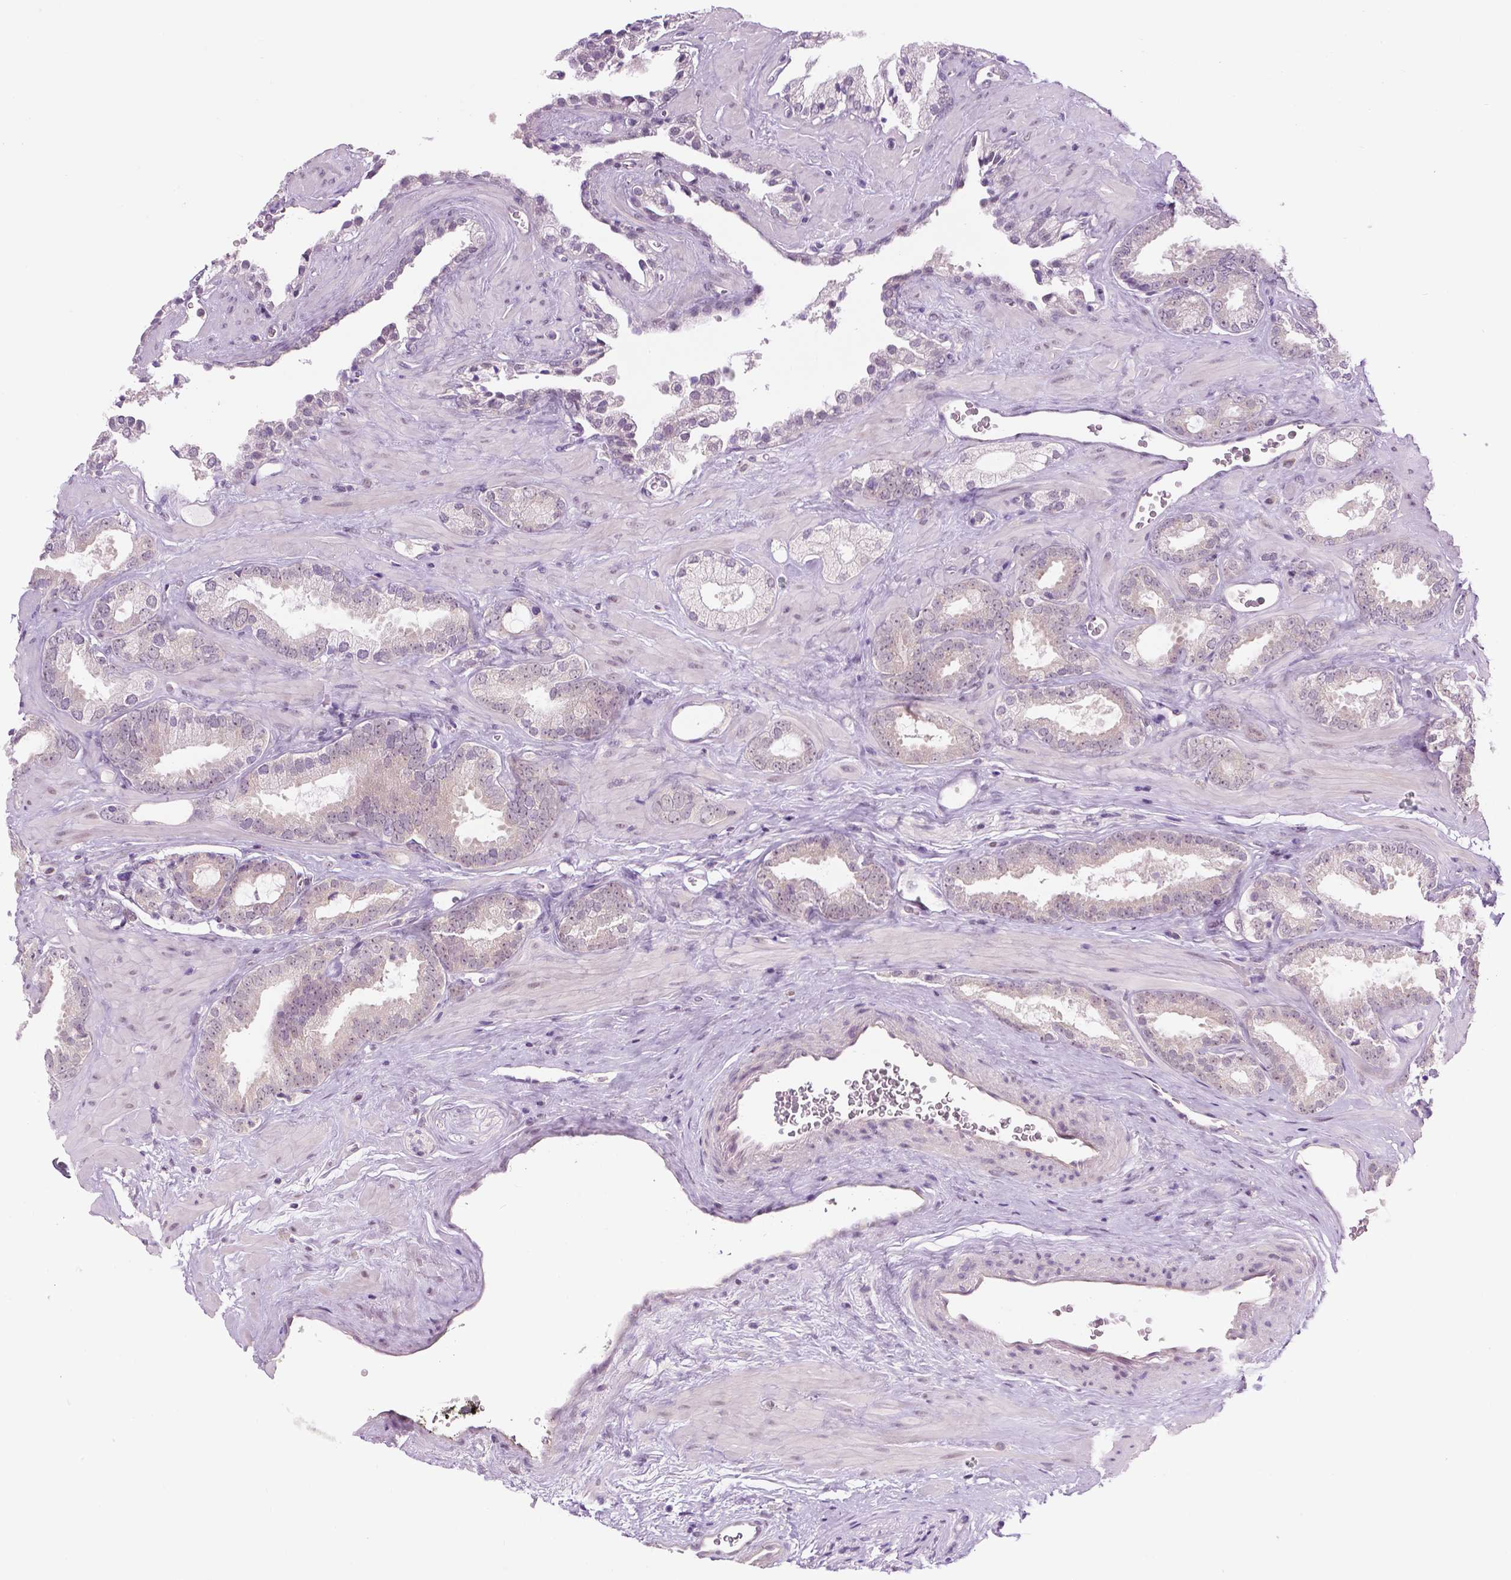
{"staining": {"intensity": "negative", "quantity": "none", "location": "none"}, "tissue": "prostate cancer", "cell_type": "Tumor cells", "image_type": "cancer", "snomed": [{"axis": "morphology", "description": "Adenocarcinoma, Low grade"}, {"axis": "topography", "description": "Prostate"}], "caption": "High power microscopy histopathology image of an IHC image of low-grade adenocarcinoma (prostate), revealing no significant staining in tumor cells. (DAB immunohistochemistry visualized using brightfield microscopy, high magnification).", "gene": "DENND4A", "patient": {"sex": "male", "age": 62}}